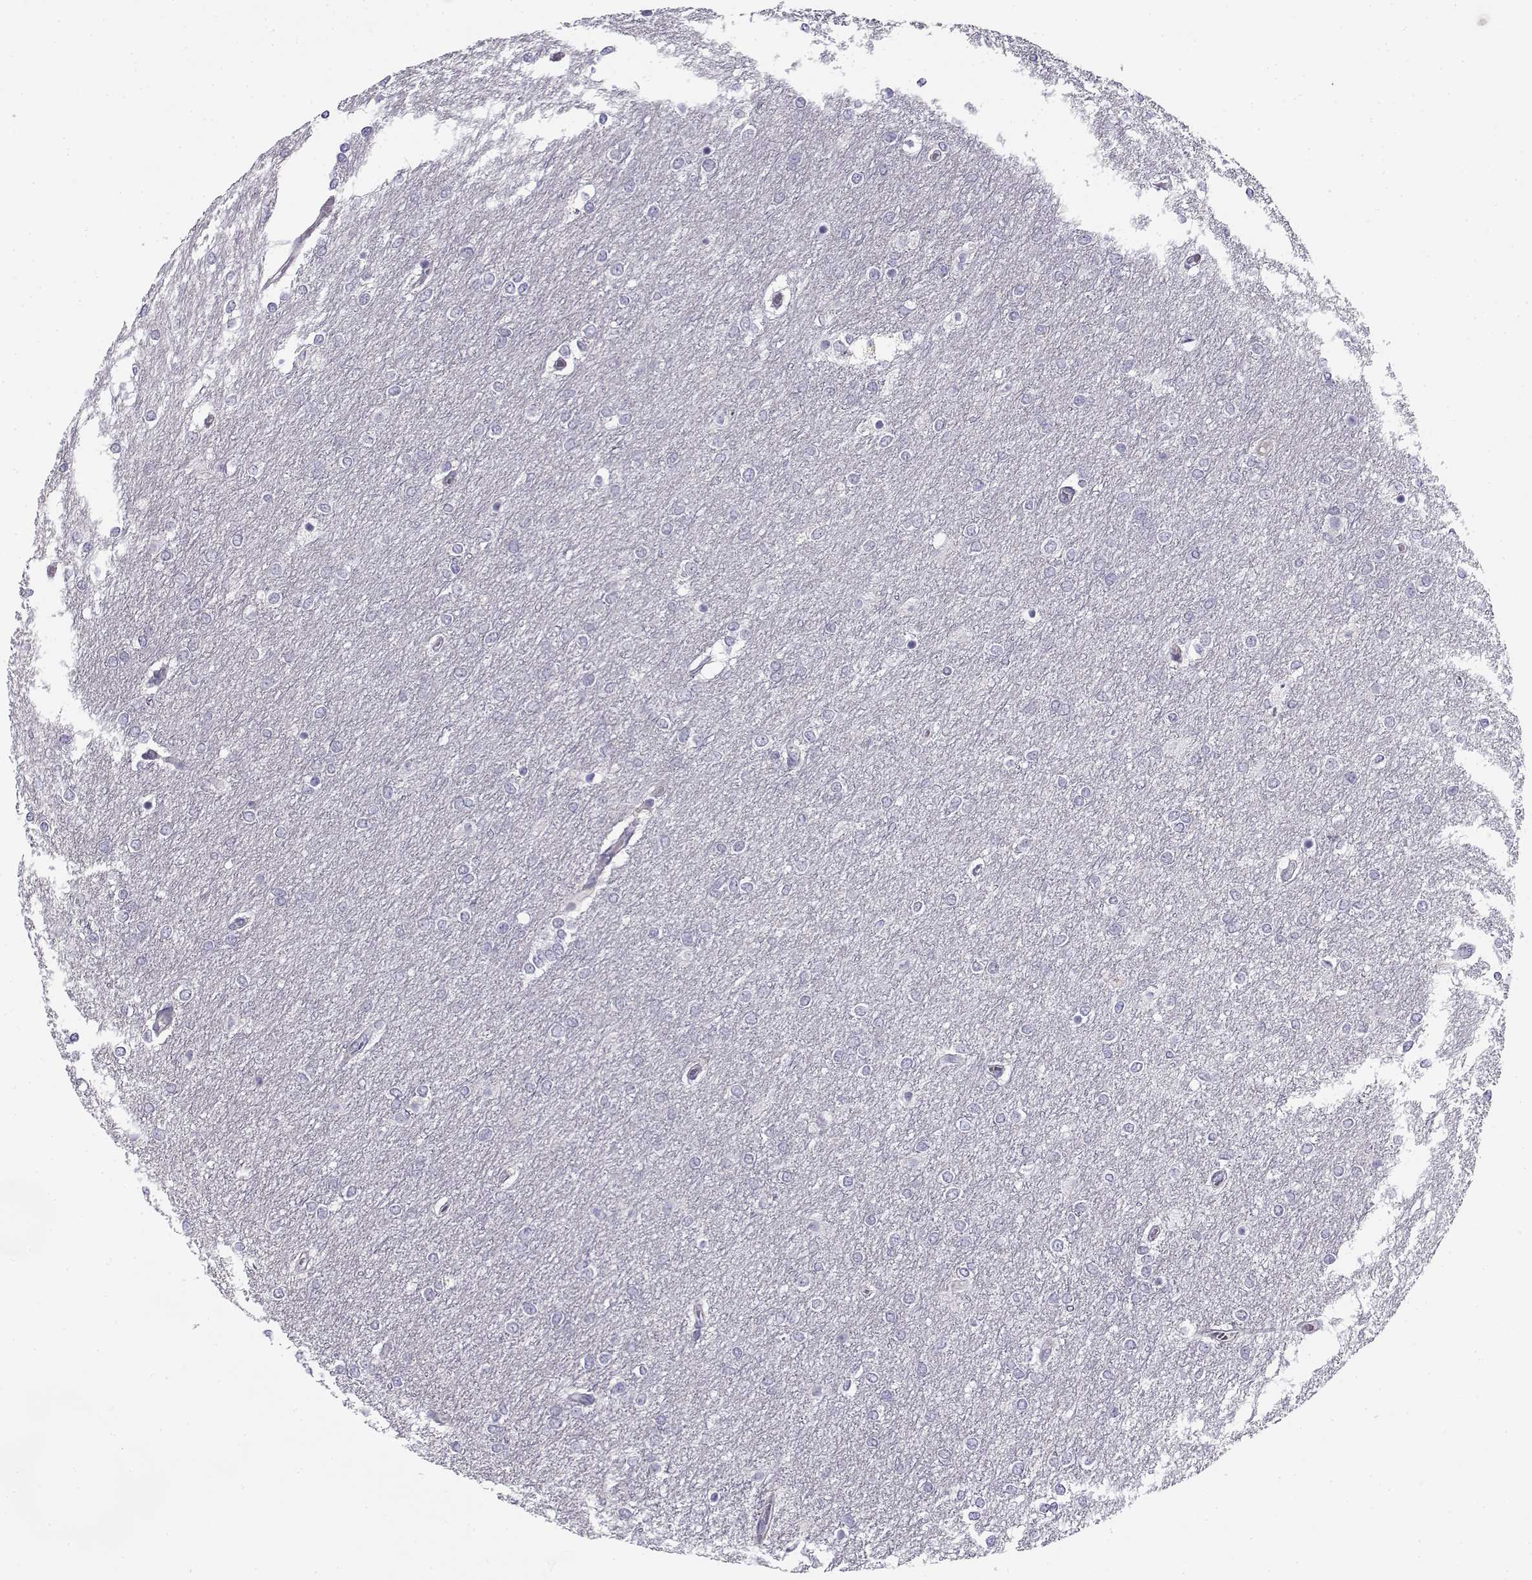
{"staining": {"intensity": "negative", "quantity": "none", "location": "none"}, "tissue": "glioma", "cell_type": "Tumor cells", "image_type": "cancer", "snomed": [{"axis": "morphology", "description": "Glioma, malignant, High grade"}, {"axis": "topography", "description": "Brain"}], "caption": "Tumor cells are negative for protein expression in human malignant glioma (high-grade).", "gene": "CREB3L3", "patient": {"sex": "female", "age": 61}}